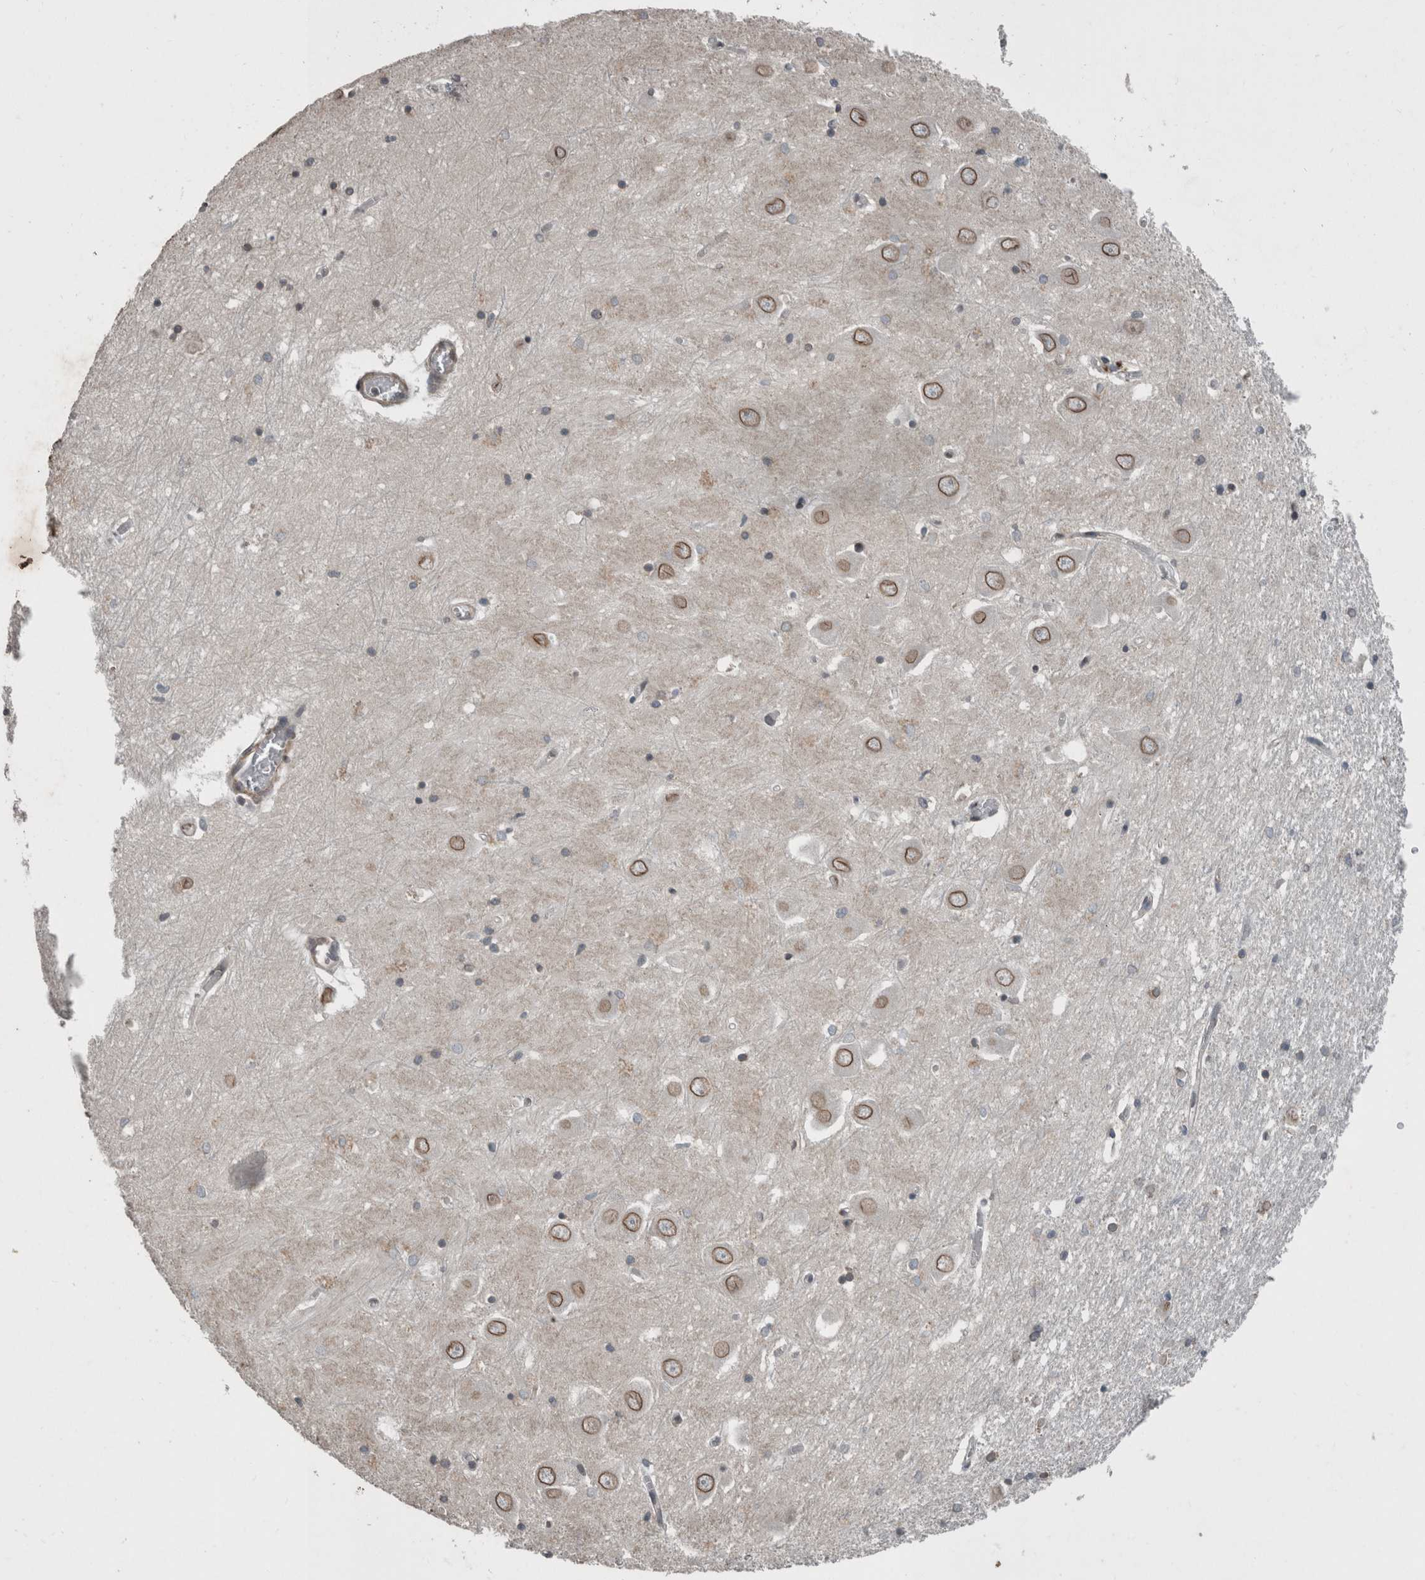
{"staining": {"intensity": "moderate", "quantity": "<25%", "location": "cytoplasmic/membranous,nuclear"}, "tissue": "hippocampus", "cell_type": "Glial cells", "image_type": "normal", "snomed": [{"axis": "morphology", "description": "Normal tissue, NOS"}, {"axis": "topography", "description": "Hippocampus"}], "caption": "Hippocampus stained with DAB (3,3'-diaminobenzidine) IHC reveals low levels of moderate cytoplasmic/membranous,nuclear positivity in about <25% of glial cells.", "gene": "RANBP2", "patient": {"sex": "male", "age": 70}}